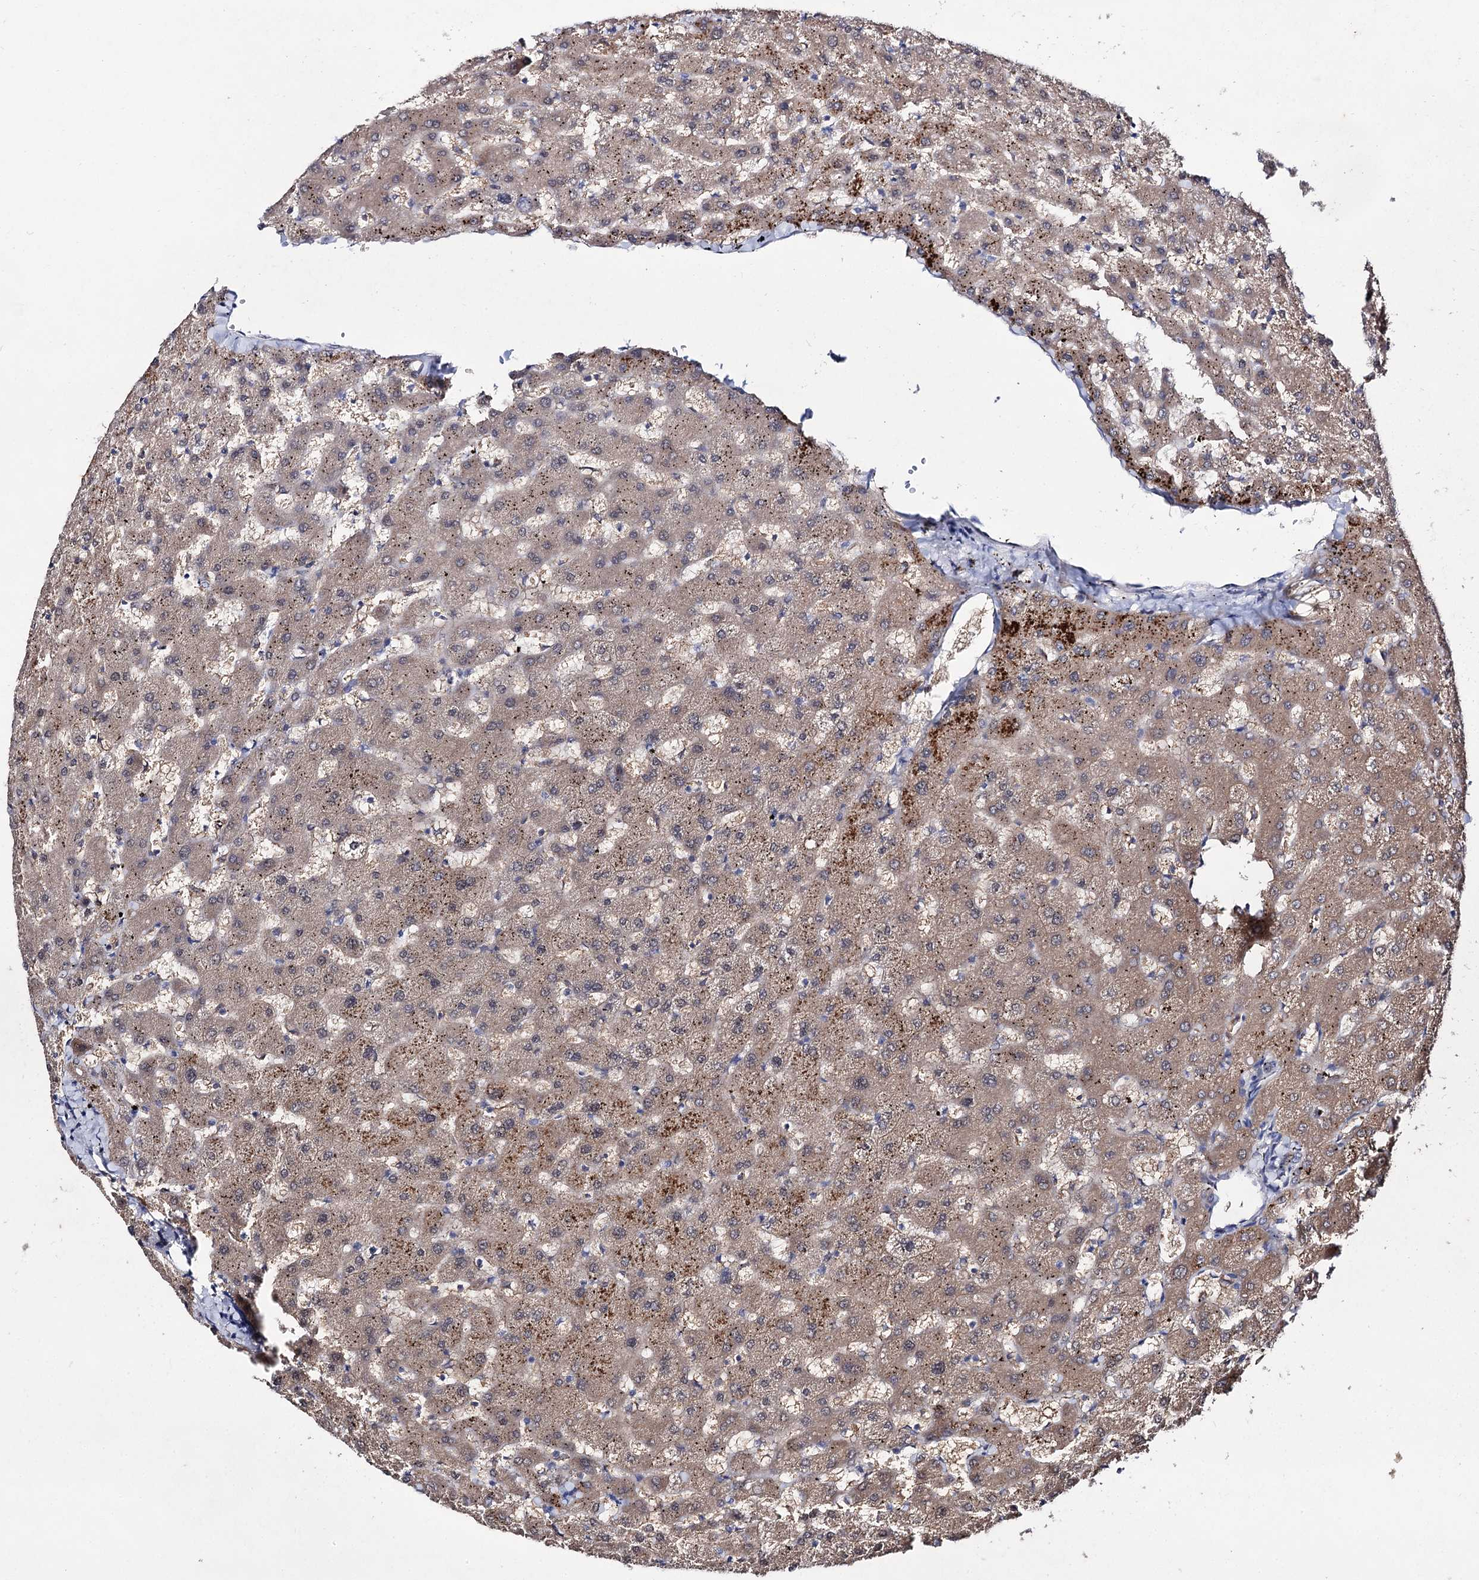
{"staining": {"intensity": "negative", "quantity": "none", "location": "none"}, "tissue": "liver", "cell_type": "Cholangiocytes", "image_type": "normal", "snomed": [{"axis": "morphology", "description": "Normal tissue, NOS"}, {"axis": "topography", "description": "Liver"}], "caption": "High magnification brightfield microscopy of normal liver stained with DAB (3,3'-diaminobenzidine) (brown) and counterstained with hematoxylin (blue): cholangiocytes show no significant staining. (DAB (3,3'-diaminobenzidine) IHC with hematoxylin counter stain).", "gene": "ACTR6", "patient": {"sex": "female", "age": 63}}